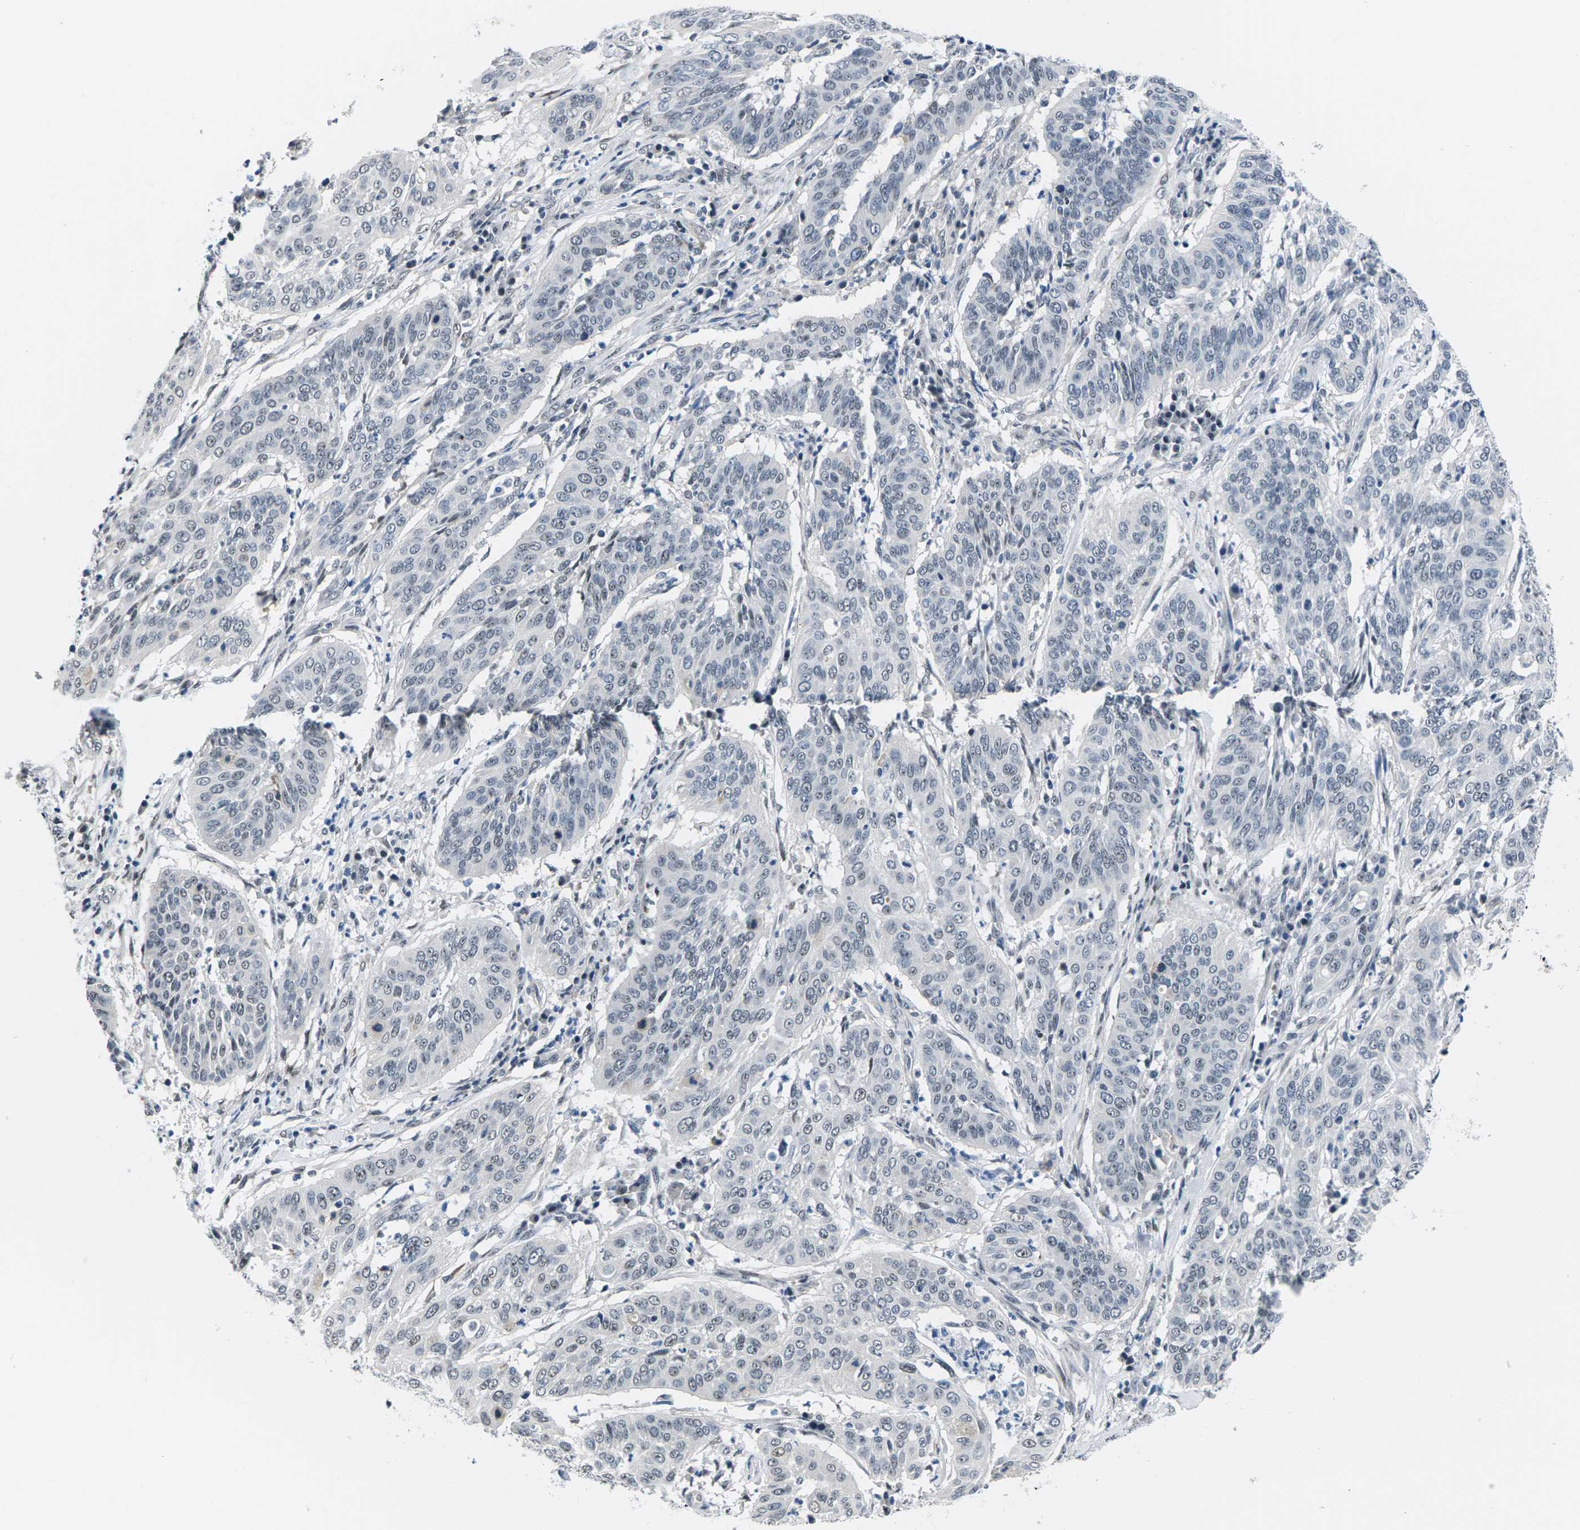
{"staining": {"intensity": "weak", "quantity": "<25%", "location": "nuclear"}, "tissue": "cervical cancer", "cell_type": "Tumor cells", "image_type": "cancer", "snomed": [{"axis": "morphology", "description": "Normal tissue, NOS"}, {"axis": "morphology", "description": "Squamous cell carcinoma, NOS"}, {"axis": "topography", "description": "Cervix"}], "caption": "High magnification brightfield microscopy of cervical cancer (squamous cell carcinoma) stained with DAB (brown) and counterstained with hematoxylin (blue): tumor cells show no significant positivity.", "gene": "NSRP1", "patient": {"sex": "female", "age": 39}}